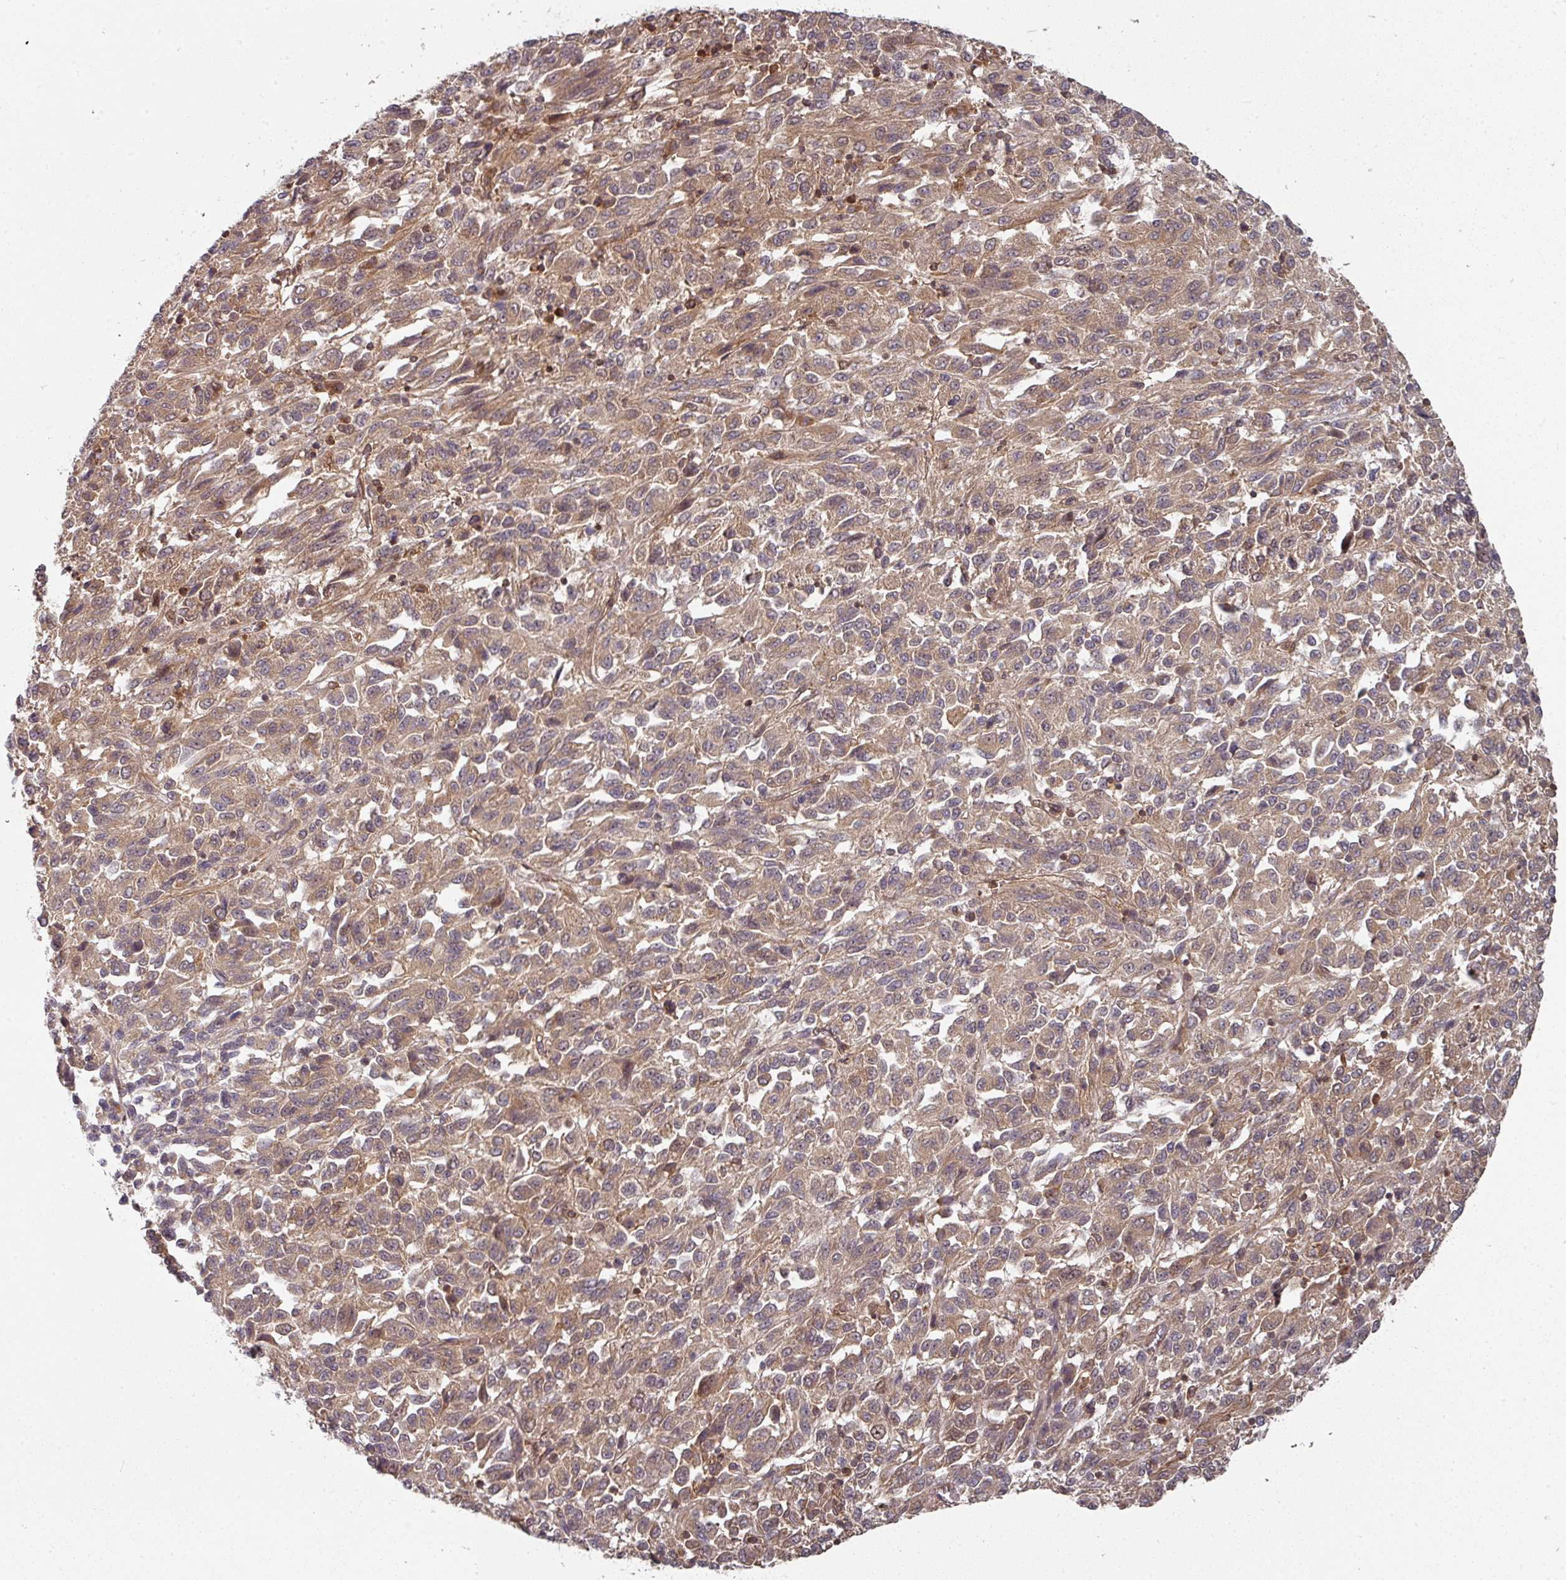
{"staining": {"intensity": "moderate", "quantity": ">75%", "location": "cytoplasmic/membranous"}, "tissue": "melanoma", "cell_type": "Tumor cells", "image_type": "cancer", "snomed": [{"axis": "morphology", "description": "Malignant melanoma, Metastatic site"}, {"axis": "topography", "description": "Lung"}], "caption": "Immunohistochemistry histopathology image of malignant melanoma (metastatic site) stained for a protein (brown), which exhibits medium levels of moderate cytoplasmic/membranous positivity in approximately >75% of tumor cells.", "gene": "EIF4EBP2", "patient": {"sex": "male", "age": 64}}